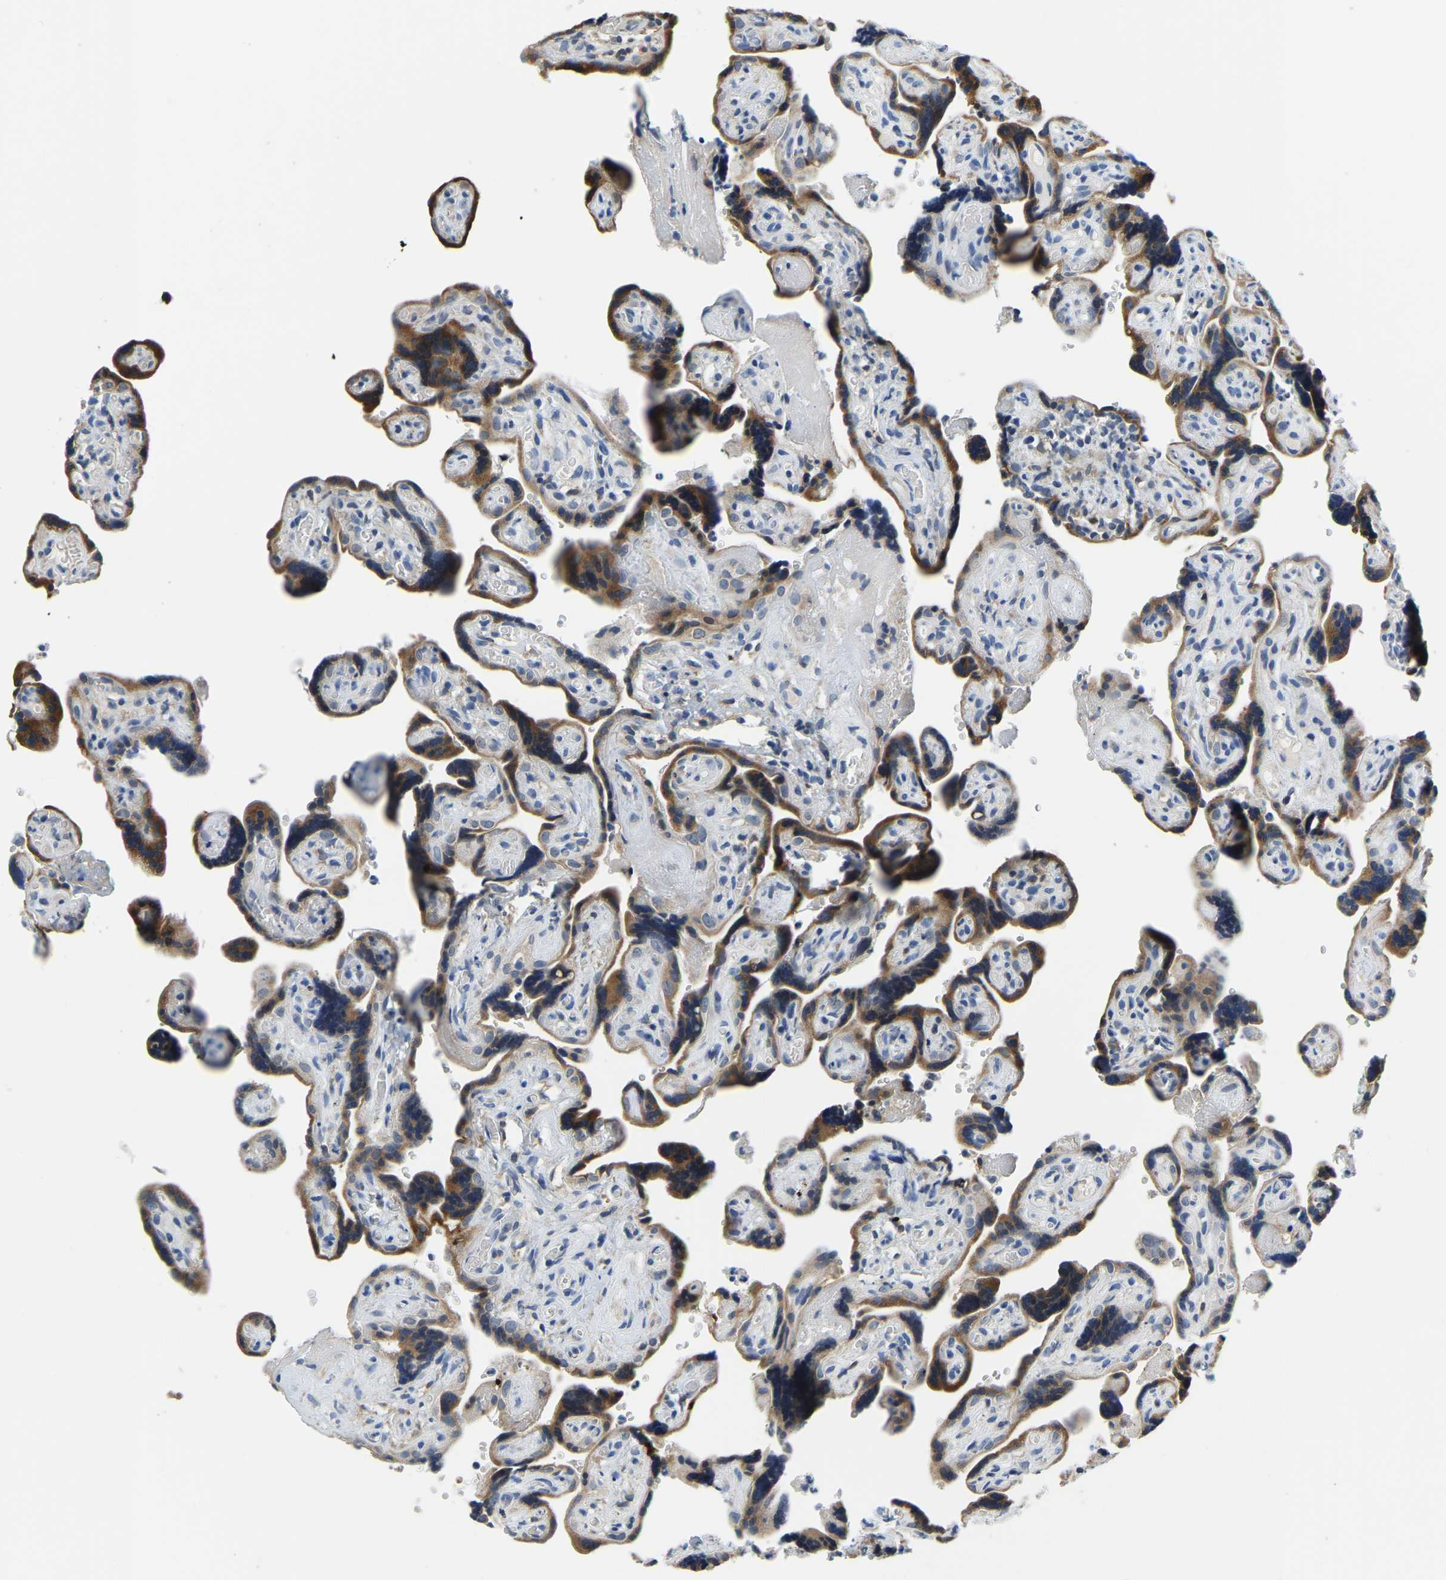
{"staining": {"intensity": "weak", "quantity": "25%-75%", "location": "cytoplasmic/membranous"}, "tissue": "placenta", "cell_type": "Decidual cells", "image_type": "normal", "snomed": [{"axis": "morphology", "description": "Normal tissue, NOS"}, {"axis": "topography", "description": "Placenta"}], "caption": "High-magnification brightfield microscopy of benign placenta stained with DAB (brown) and counterstained with hematoxylin (blue). decidual cells exhibit weak cytoplasmic/membranous staining is seen in about25%-75% of cells.", "gene": "LIAS", "patient": {"sex": "female", "age": 30}}